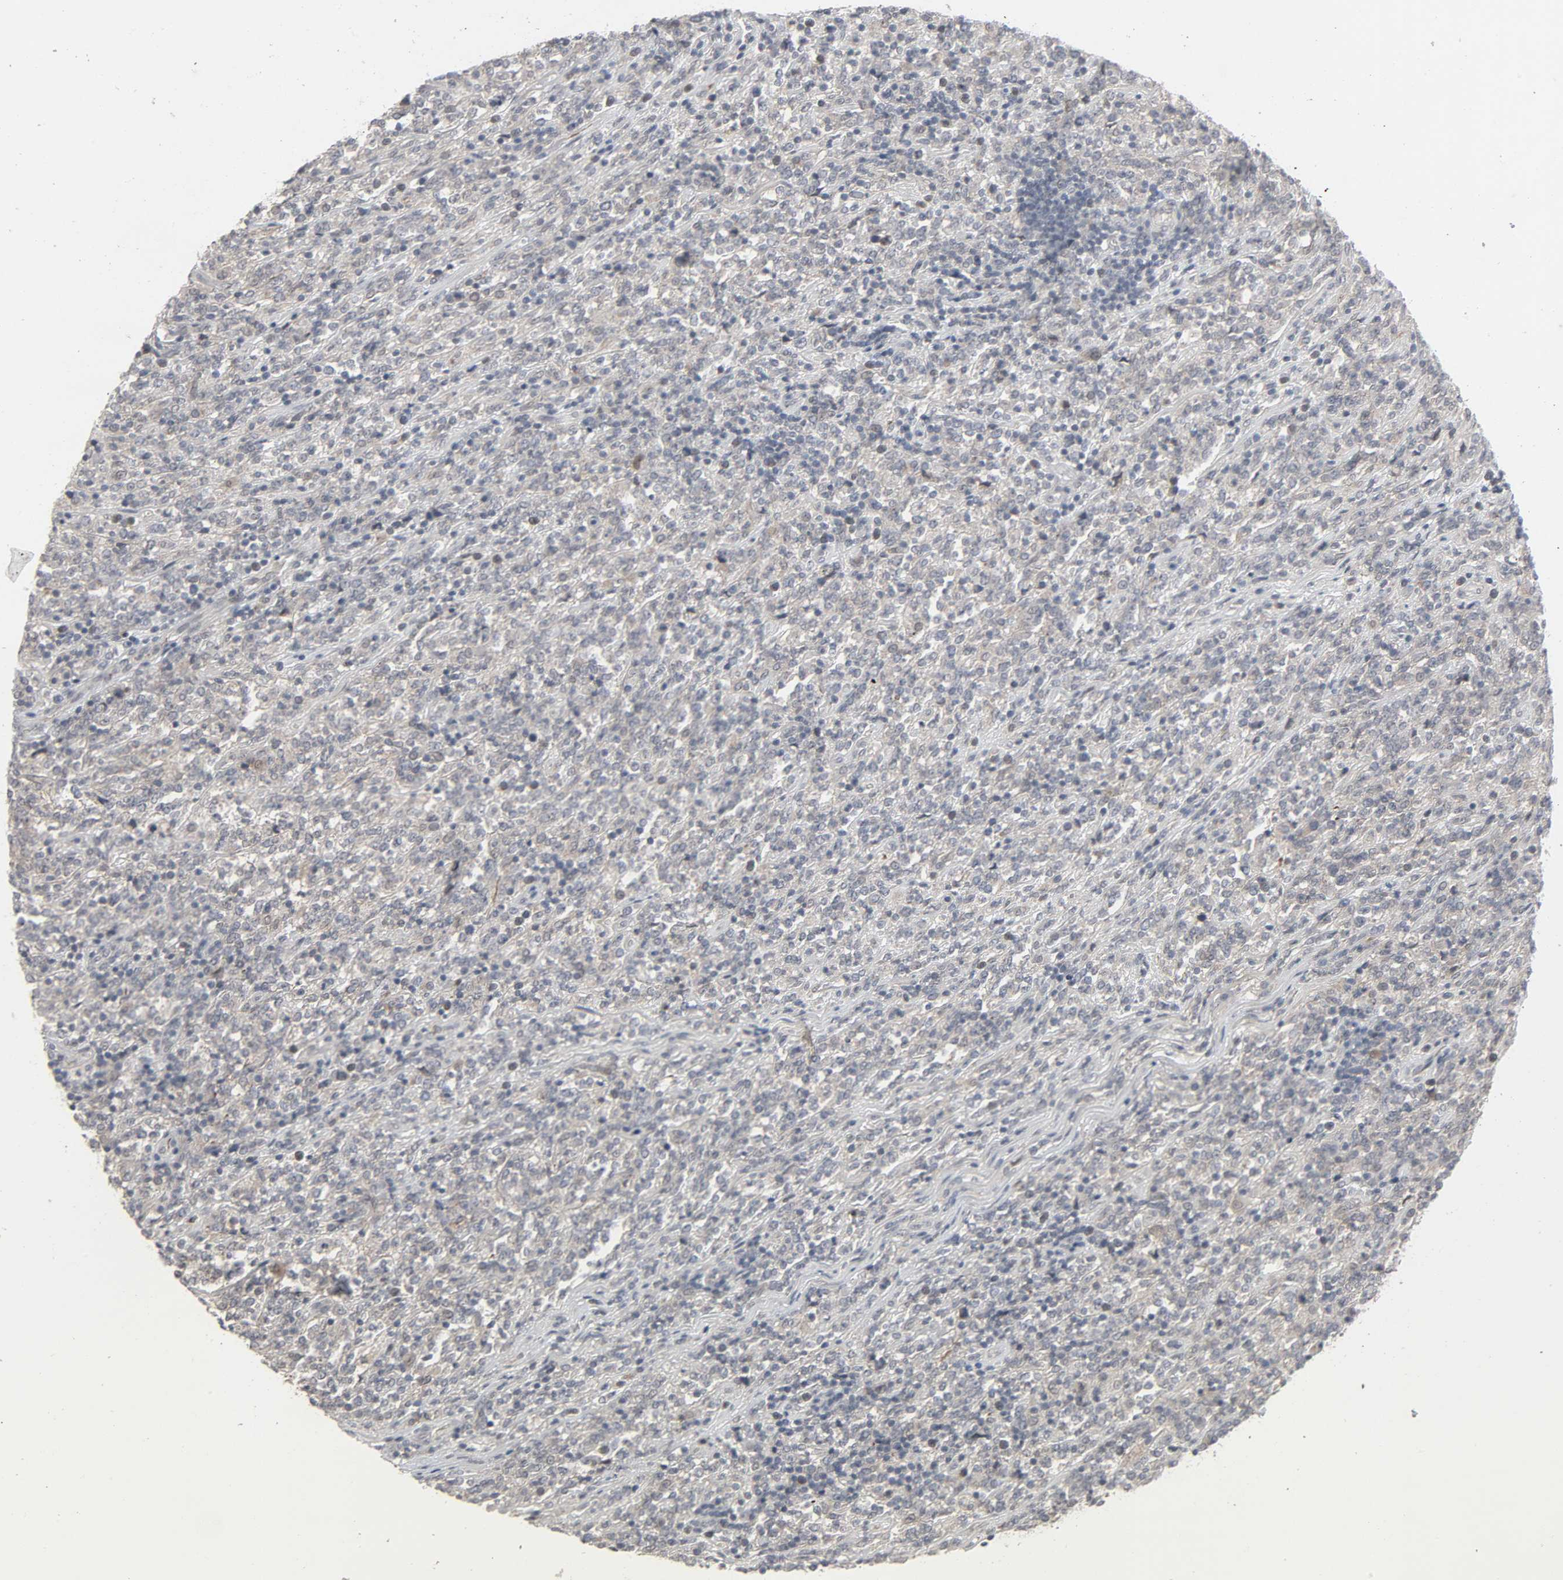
{"staining": {"intensity": "negative", "quantity": "none", "location": "none"}, "tissue": "lymphoma", "cell_type": "Tumor cells", "image_type": "cancer", "snomed": [{"axis": "morphology", "description": "Malignant lymphoma, non-Hodgkin's type, High grade"}, {"axis": "topography", "description": "Soft tissue"}], "caption": "DAB immunohistochemical staining of lymphoma demonstrates no significant staining in tumor cells. (Stains: DAB IHC with hematoxylin counter stain, Microscopy: brightfield microscopy at high magnification).", "gene": "ZNF222", "patient": {"sex": "male", "age": 18}}